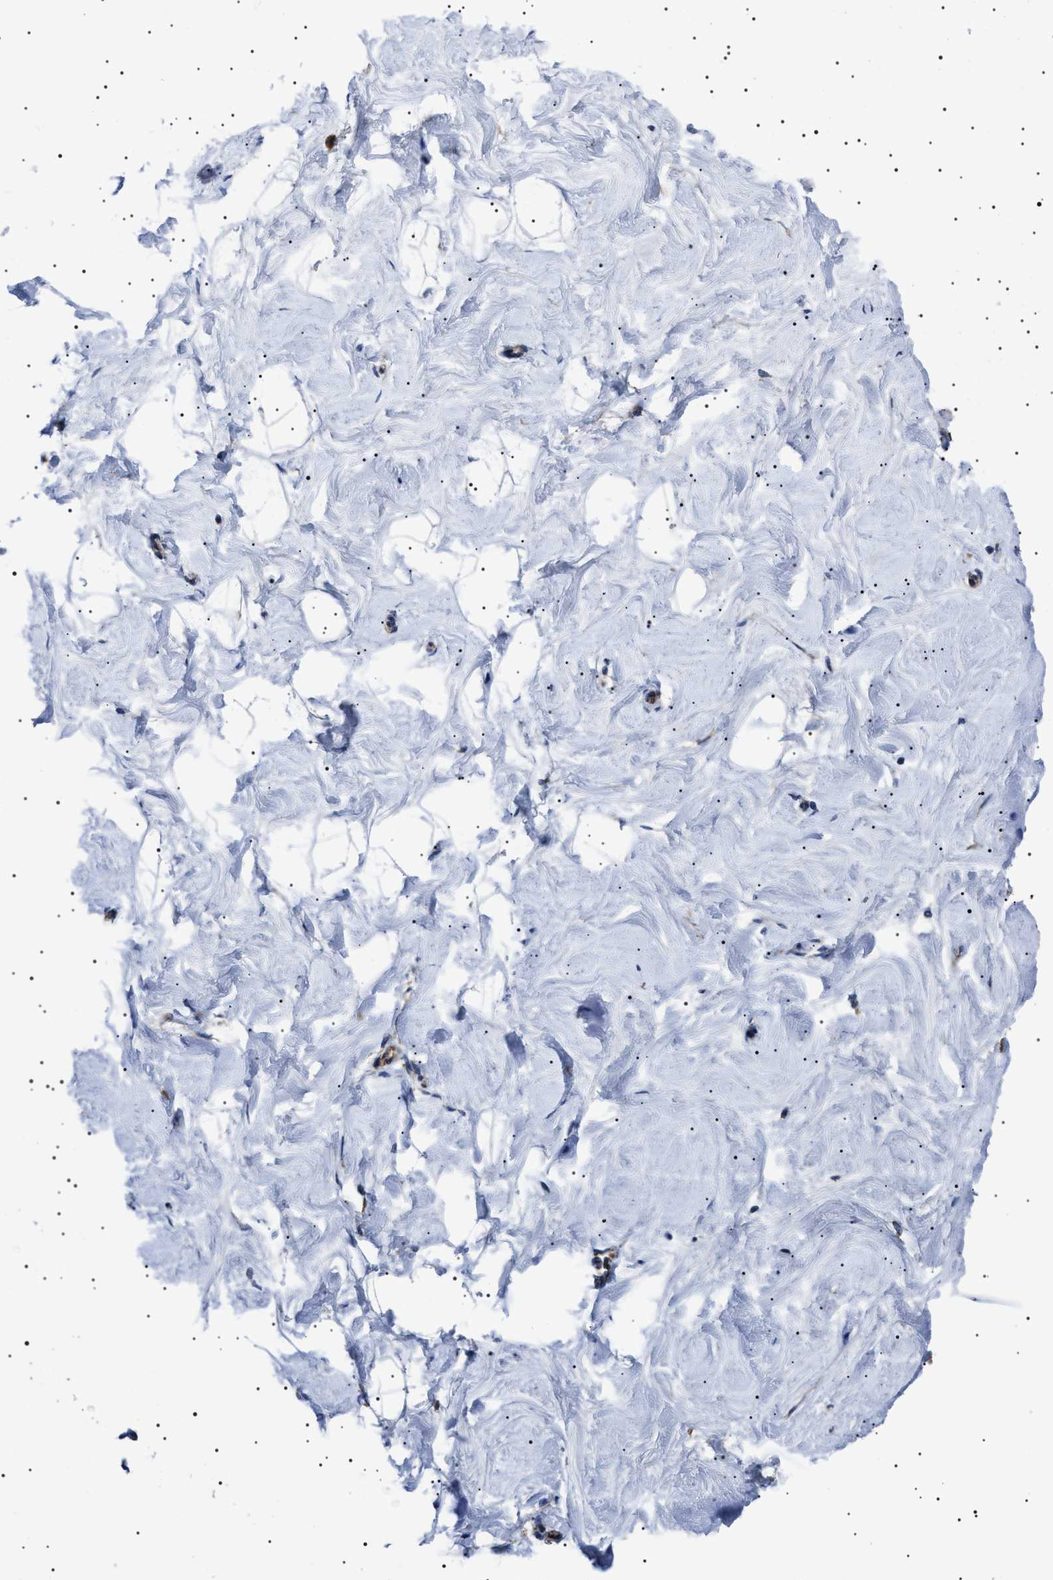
{"staining": {"intensity": "negative", "quantity": "none", "location": "none"}, "tissue": "breast", "cell_type": "Adipocytes", "image_type": "normal", "snomed": [{"axis": "morphology", "description": "Normal tissue, NOS"}, {"axis": "topography", "description": "Breast"}], "caption": "DAB (3,3'-diaminobenzidine) immunohistochemical staining of normal breast exhibits no significant expression in adipocytes.", "gene": "NEU1", "patient": {"sex": "female", "age": 23}}